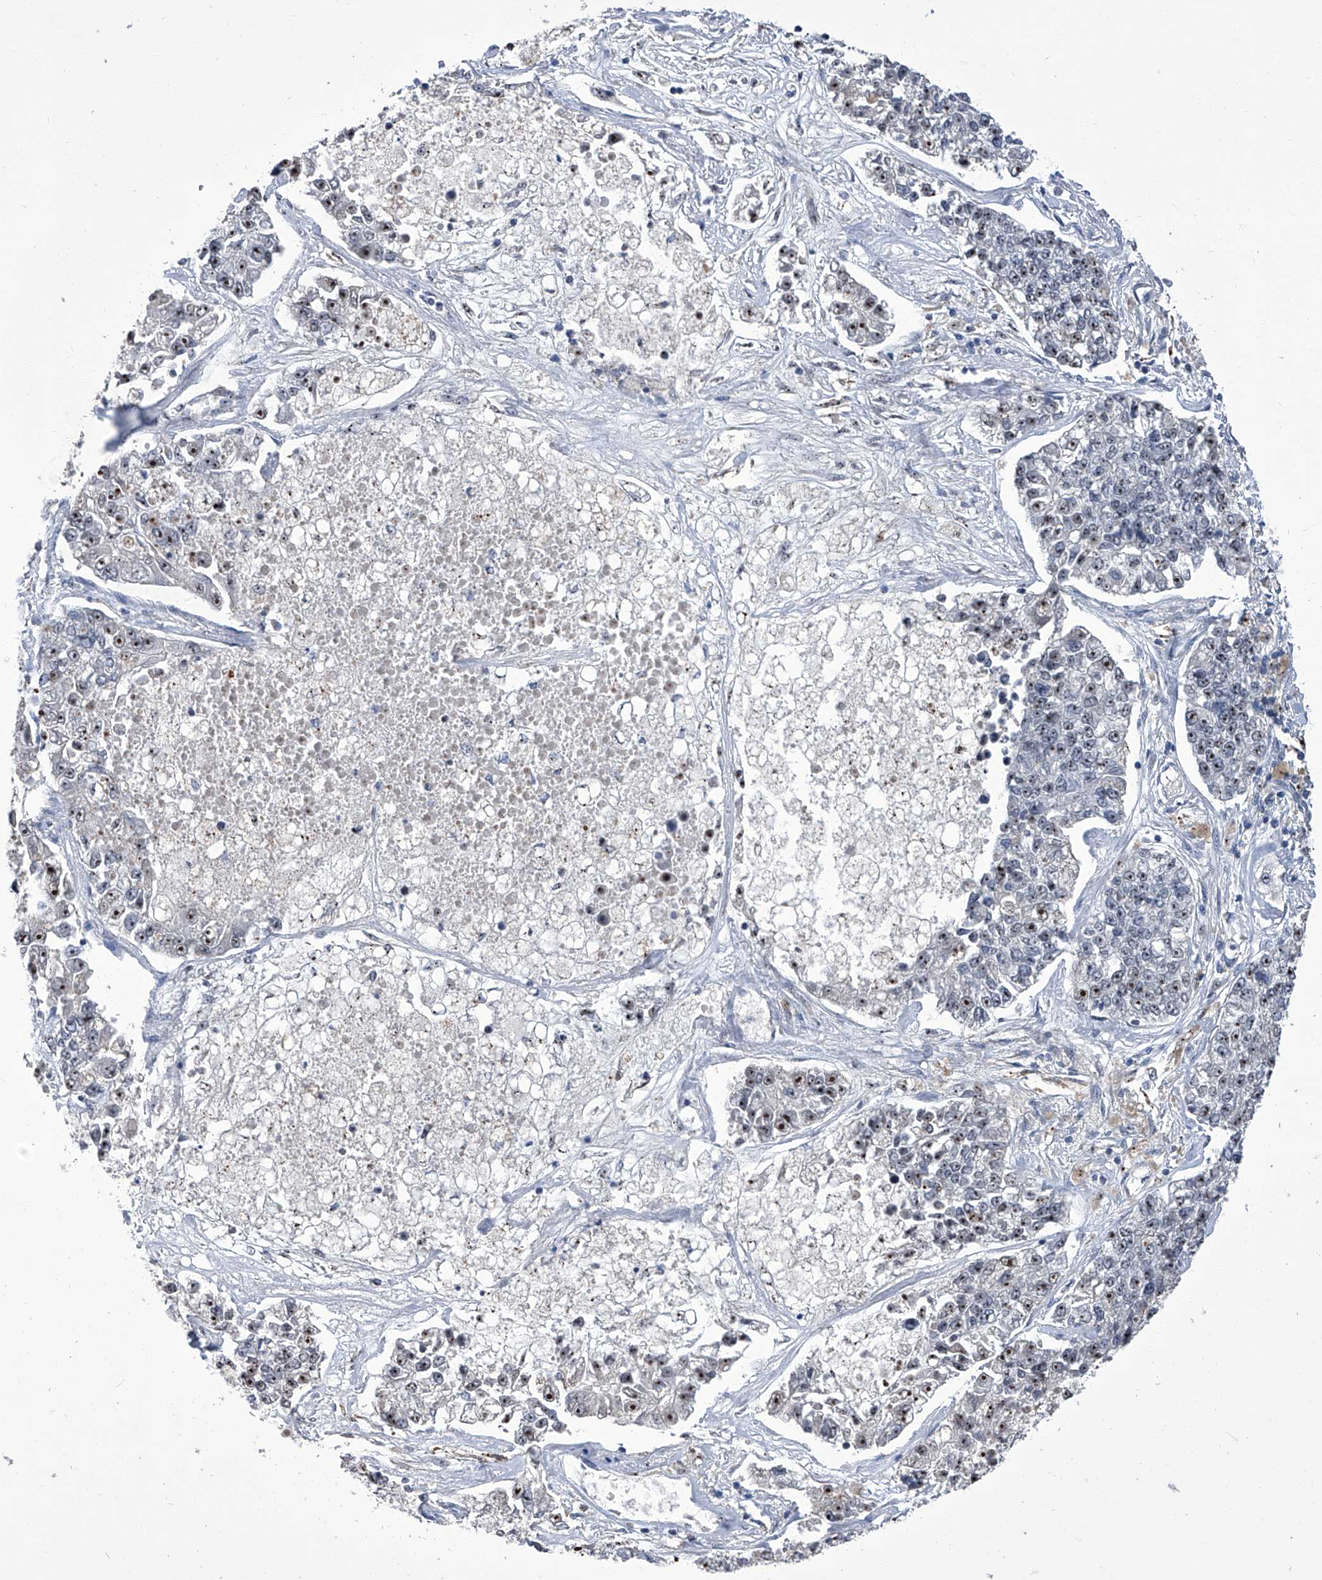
{"staining": {"intensity": "moderate", "quantity": "<25%", "location": "nuclear"}, "tissue": "lung cancer", "cell_type": "Tumor cells", "image_type": "cancer", "snomed": [{"axis": "morphology", "description": "Adenocarcinoma, NOS"}, {"axis": "topography", "description": "Lung"}], "caption": "Moderate nuclear positivity is present in approximately <25% of tumor cells in lung cancer. (brown staining indicates protein expression, while blue staining denotes nuclei).", "gene": "CMTR1", "patient": {"sex": "male", "age": 49}}